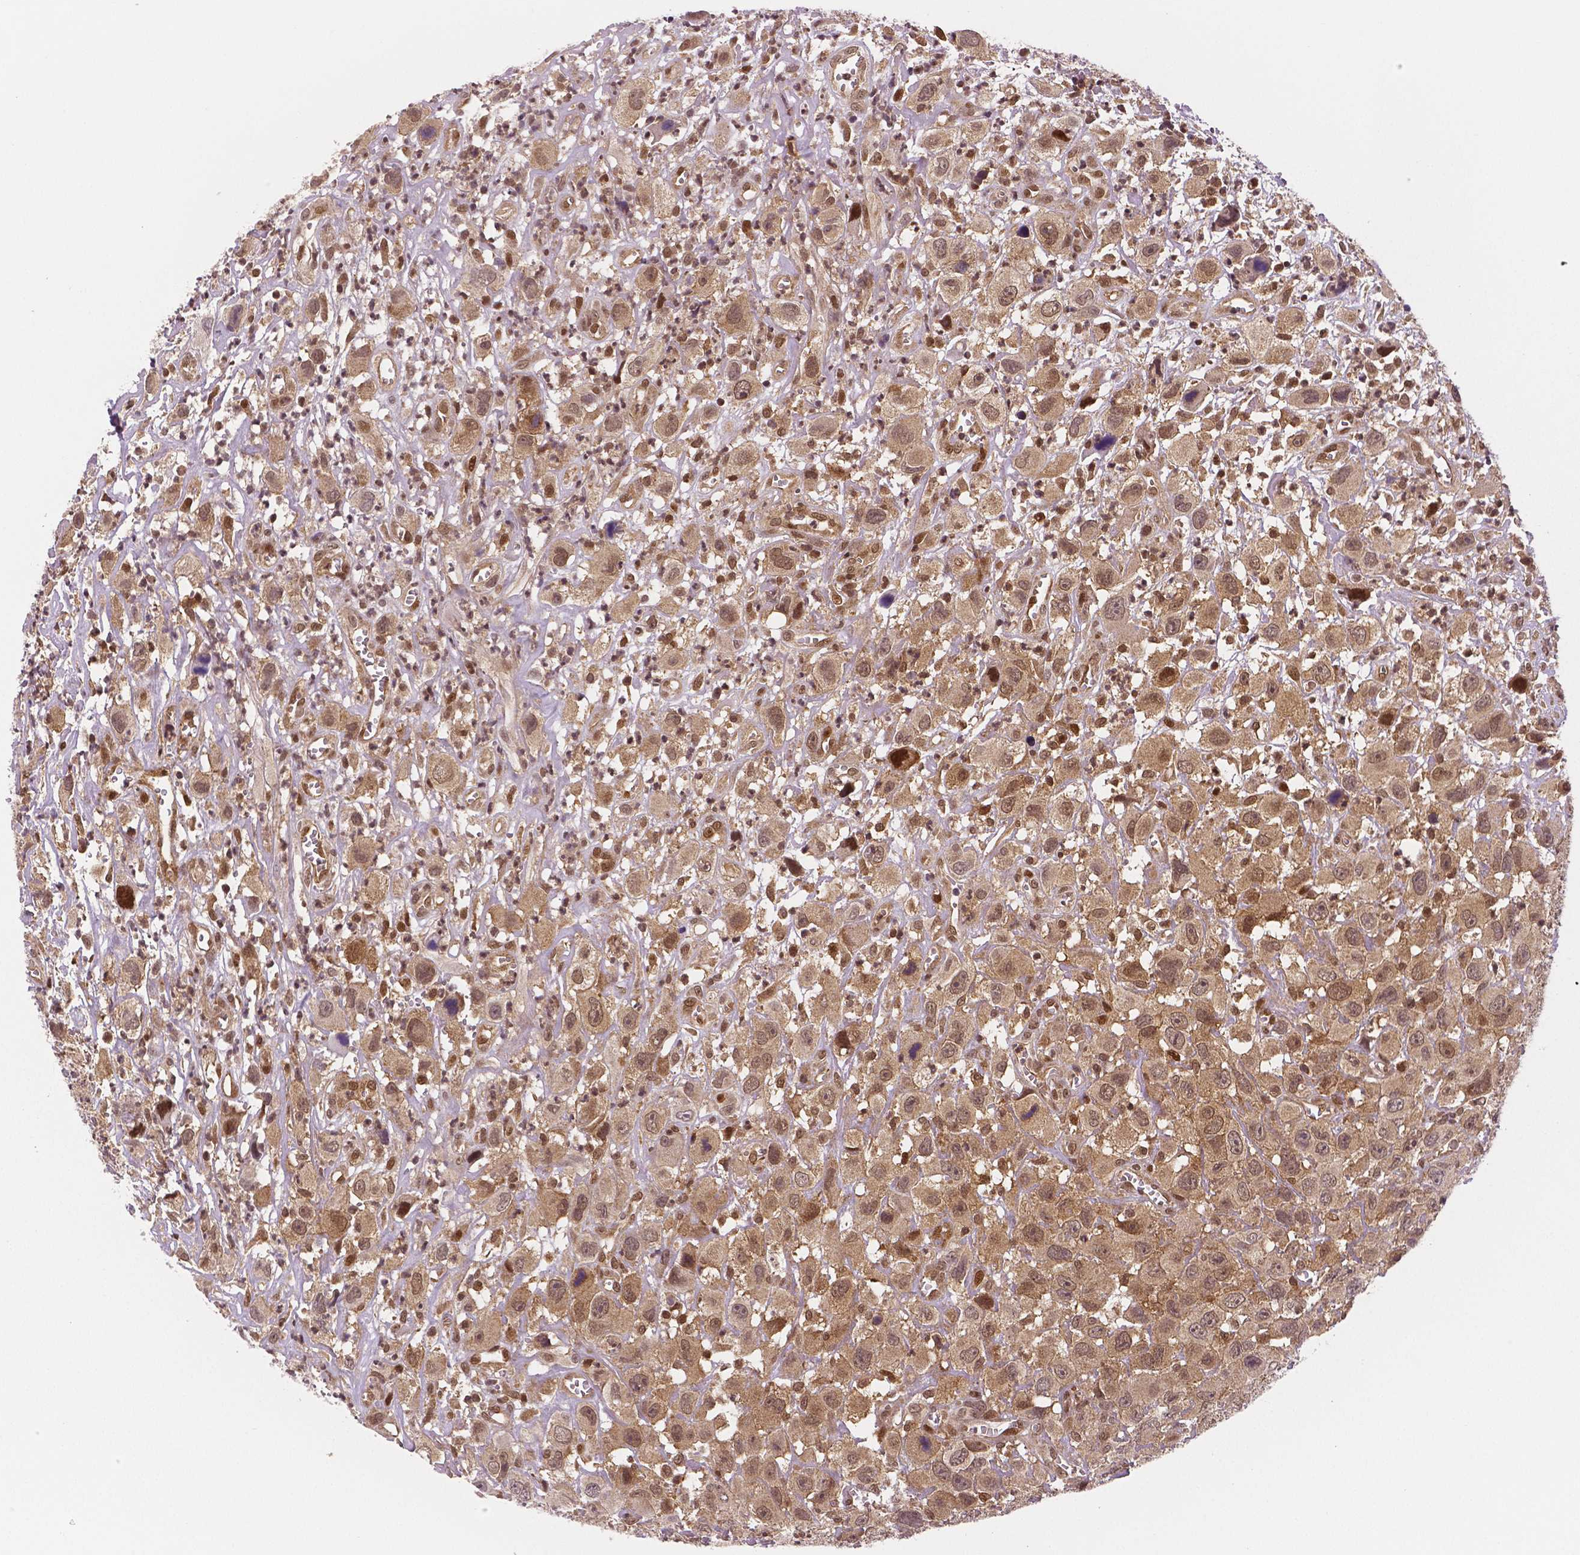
{"staining": {"intensity": "moderate", "quantity": ">75%", "location": "cytoplasmic/membranous,nuclear"}, "tissue": "head and neck cancer", "cell_type": "Tumor cells", "image_type": "cancer", "snomed": [{"axis": "morphology", "description": "Squamous cell carcinoma, NOS"}, {"axis": "morphology", "description": "Squamous cell carcinoma, metastatic, NOS"}, {"axis": "topography", "description": "Oral tissue"}, {"axis": "topography", "description": "Head-Neck"}], "caption": "Immunohistochemical staining of head and neck squamous cell carcinoma reveals moderate cytoplasmic/membranous and nuclear protein expression in about >75% of tumor cells. The protein is stained brown, and the nuclei are stained in blue (DAB (3,3'-diaminobenzidine) IHC with brightfield microscopy, high magnification).", "gene": "STAT3", "patient": {"sex": "female", "age": 85}}